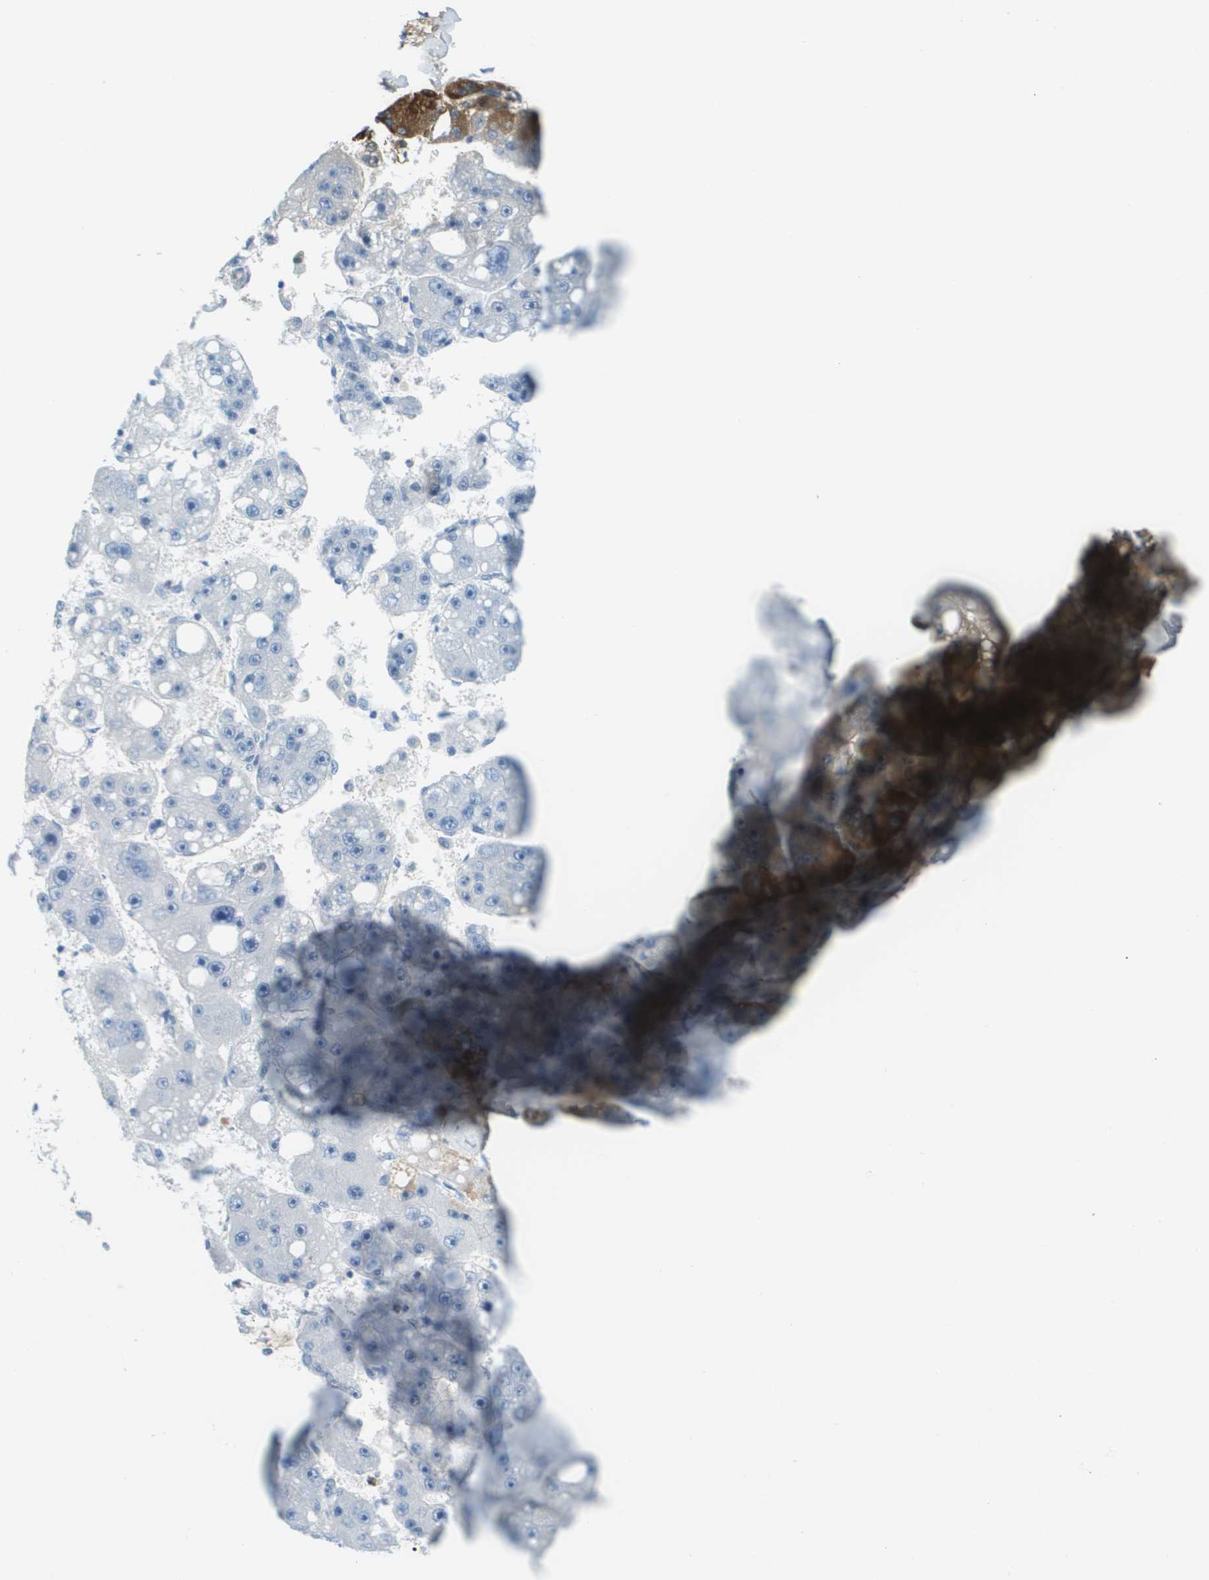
{"staining": {"intensity": "negative", "quantity": "none", "location": "none"}, "tissue": "liver cancer", "cell_type": "Tumor cells", "image_type": "cancer", "snomed": [{"axis": "morphology", "description": "Carcinoma, Hepatocellular, NOS"}, {"axis": "topography", "description": "Liver"}], "caption": "Immunohistochemistry (IHC) photomicrograph of liver cancer (hepatocellular carcinoma) stained for a protein (brown), which reveals no expression in tumor cells.", "gene": "DCN", "patient": {"sex": "female", "age": 61}}